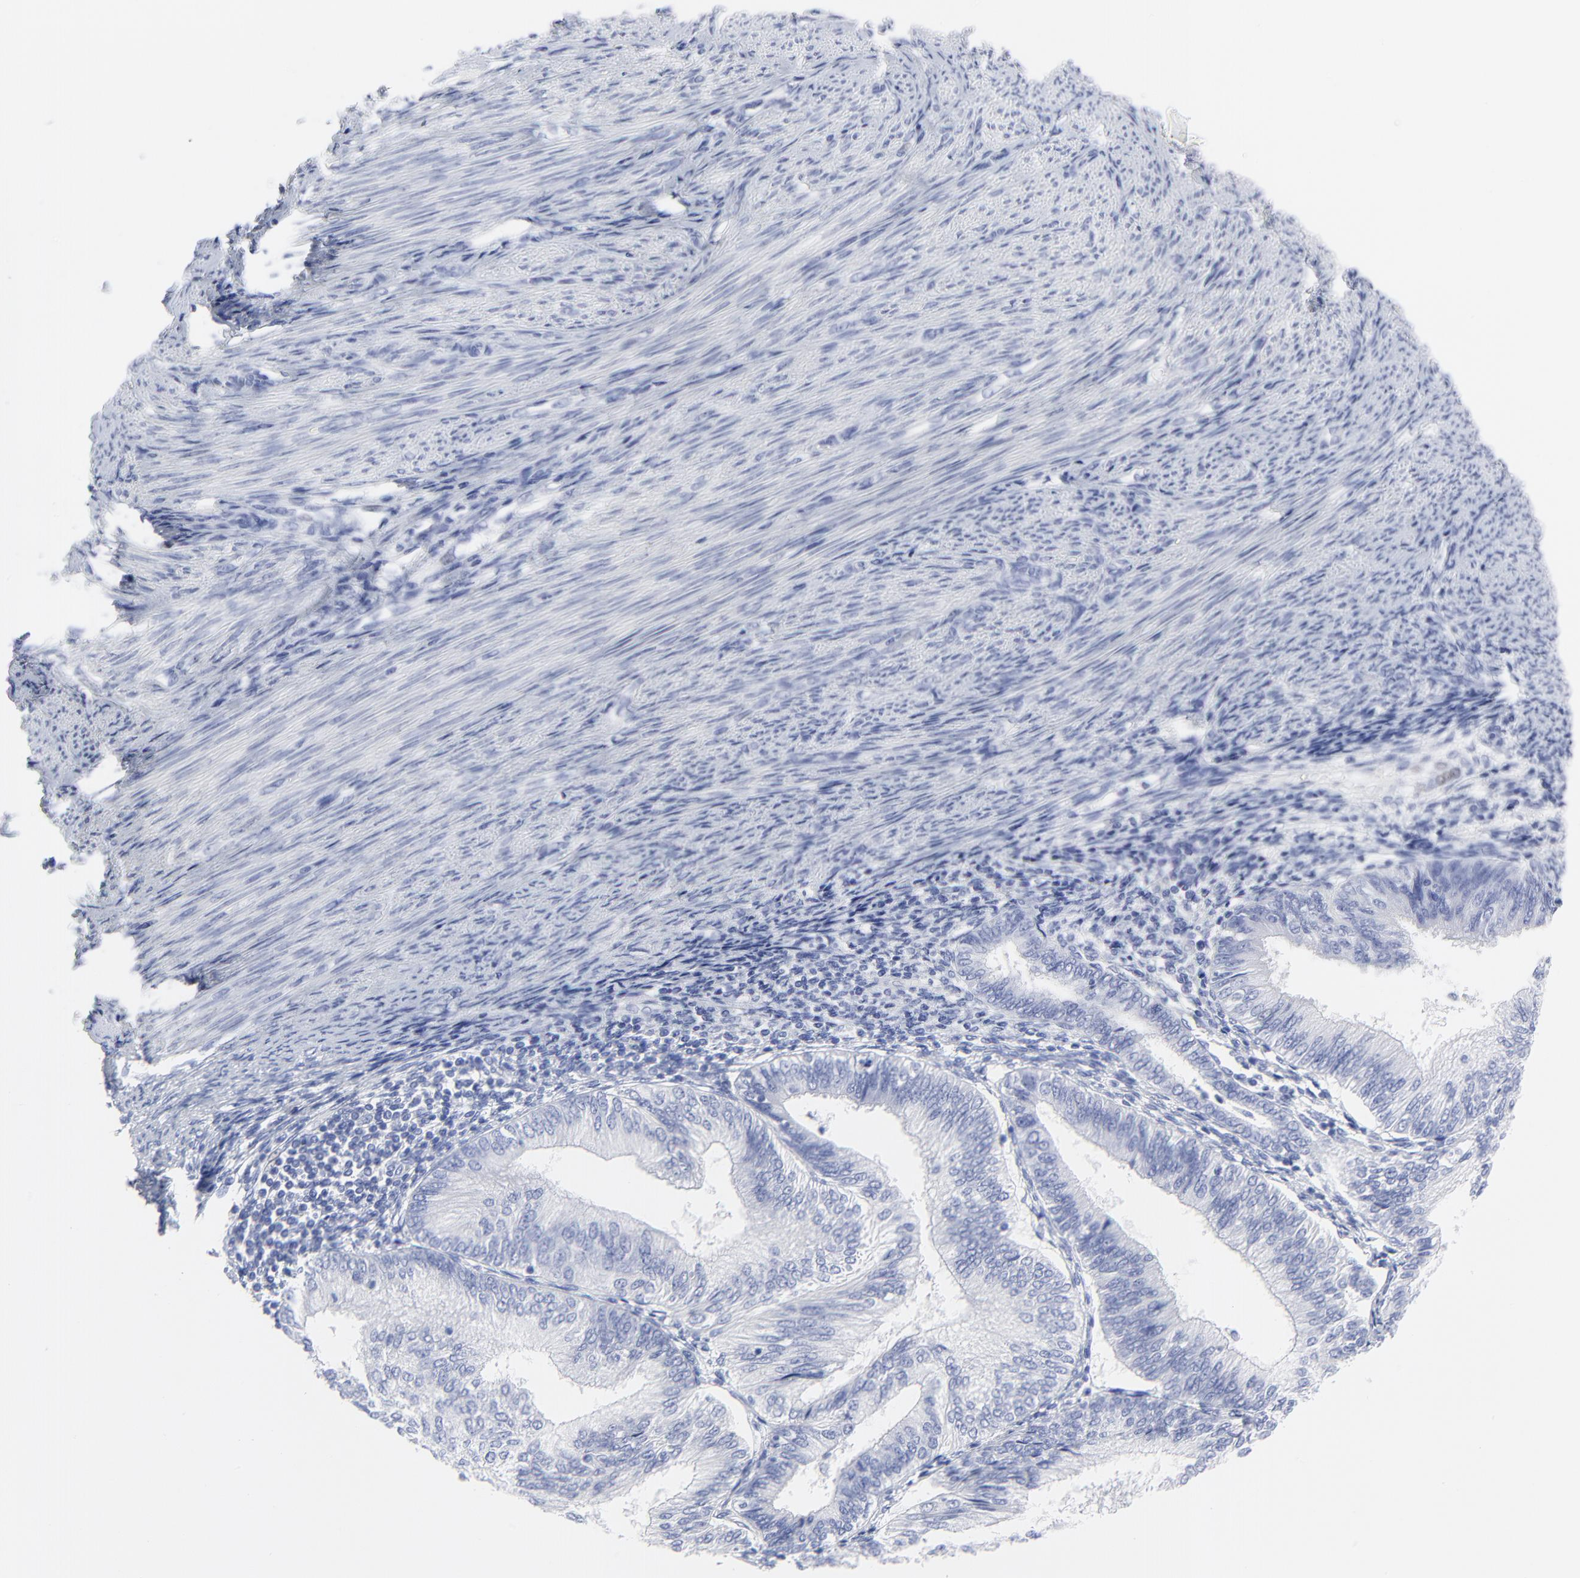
{"staining": {"intensity": "negative", "quantity": "none", "location": "none"}, "tissue": "endometrial cancer", "cell_type": "Tumor cells", "image_type": "cancer", "snomed": [{"axis": "morphology", "description": "Adenocarcinoma, NOS"}, {"axis": "topography", "description": "Endometrium"}], "caption": "IHC of human endometrial adenocarcinoma demonstrates no positivity in tumor cells.", "gene": "PSD3", "patient": {"sex": "female", "age": 55}}